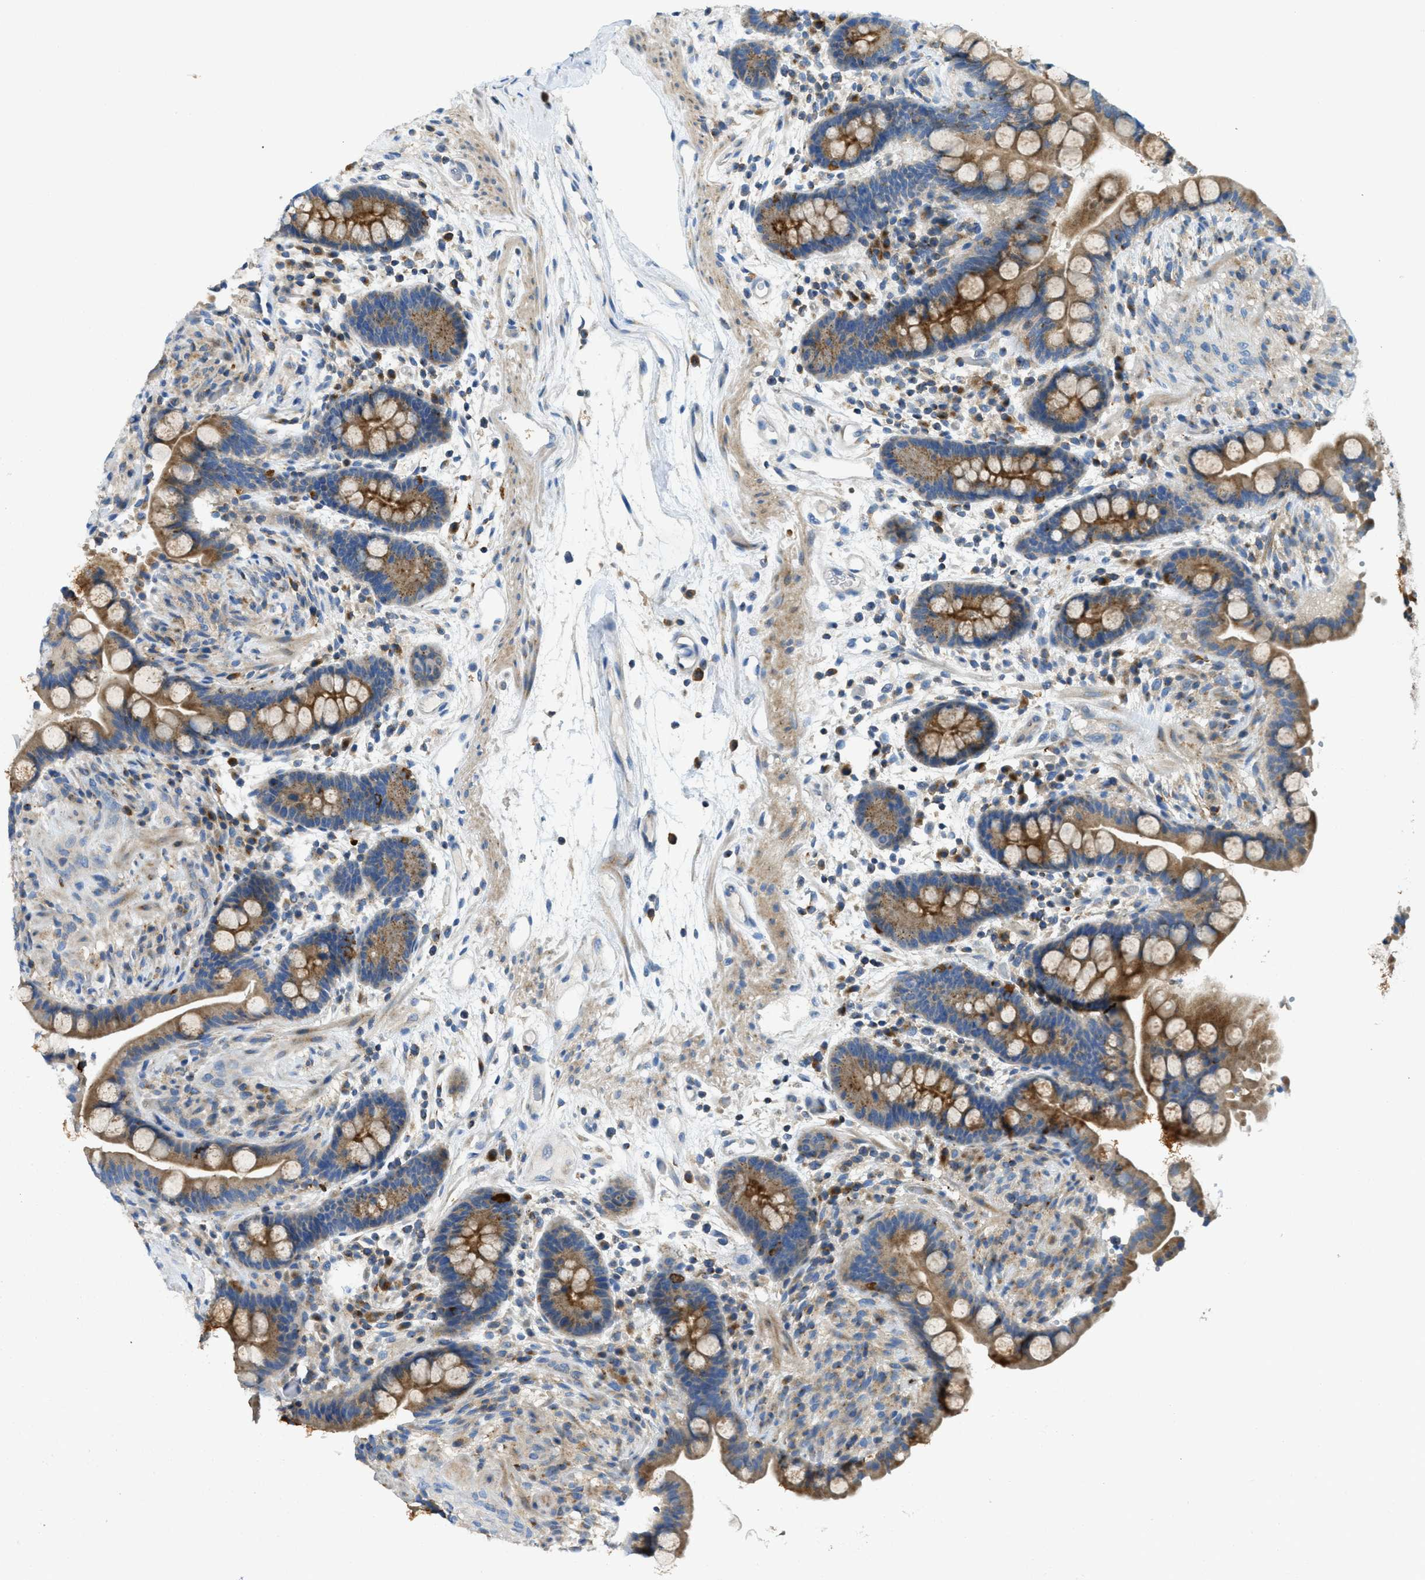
{"staining": {"intensity": "negative", "quantity": "none", "location": "none"}, "tissue": "colon", "cell_type": "Endothelial cells", "image_type": "normal", "snomed": [{"axis": "morphology", "description": "Normal tissue, NOS"}, {"axis": "topography", "description": "Colon"}], "caption": "Protein analysis of normal colon exhibits no significant expression in endothelial cells. Brightfield microscopy of immunohistochemistry (IHC) stained with DAB (brown) and hematoxylin (blue), captured at high magnification.", "gene": "RFFL", "patient": {"sex": "male", "age": 73}}